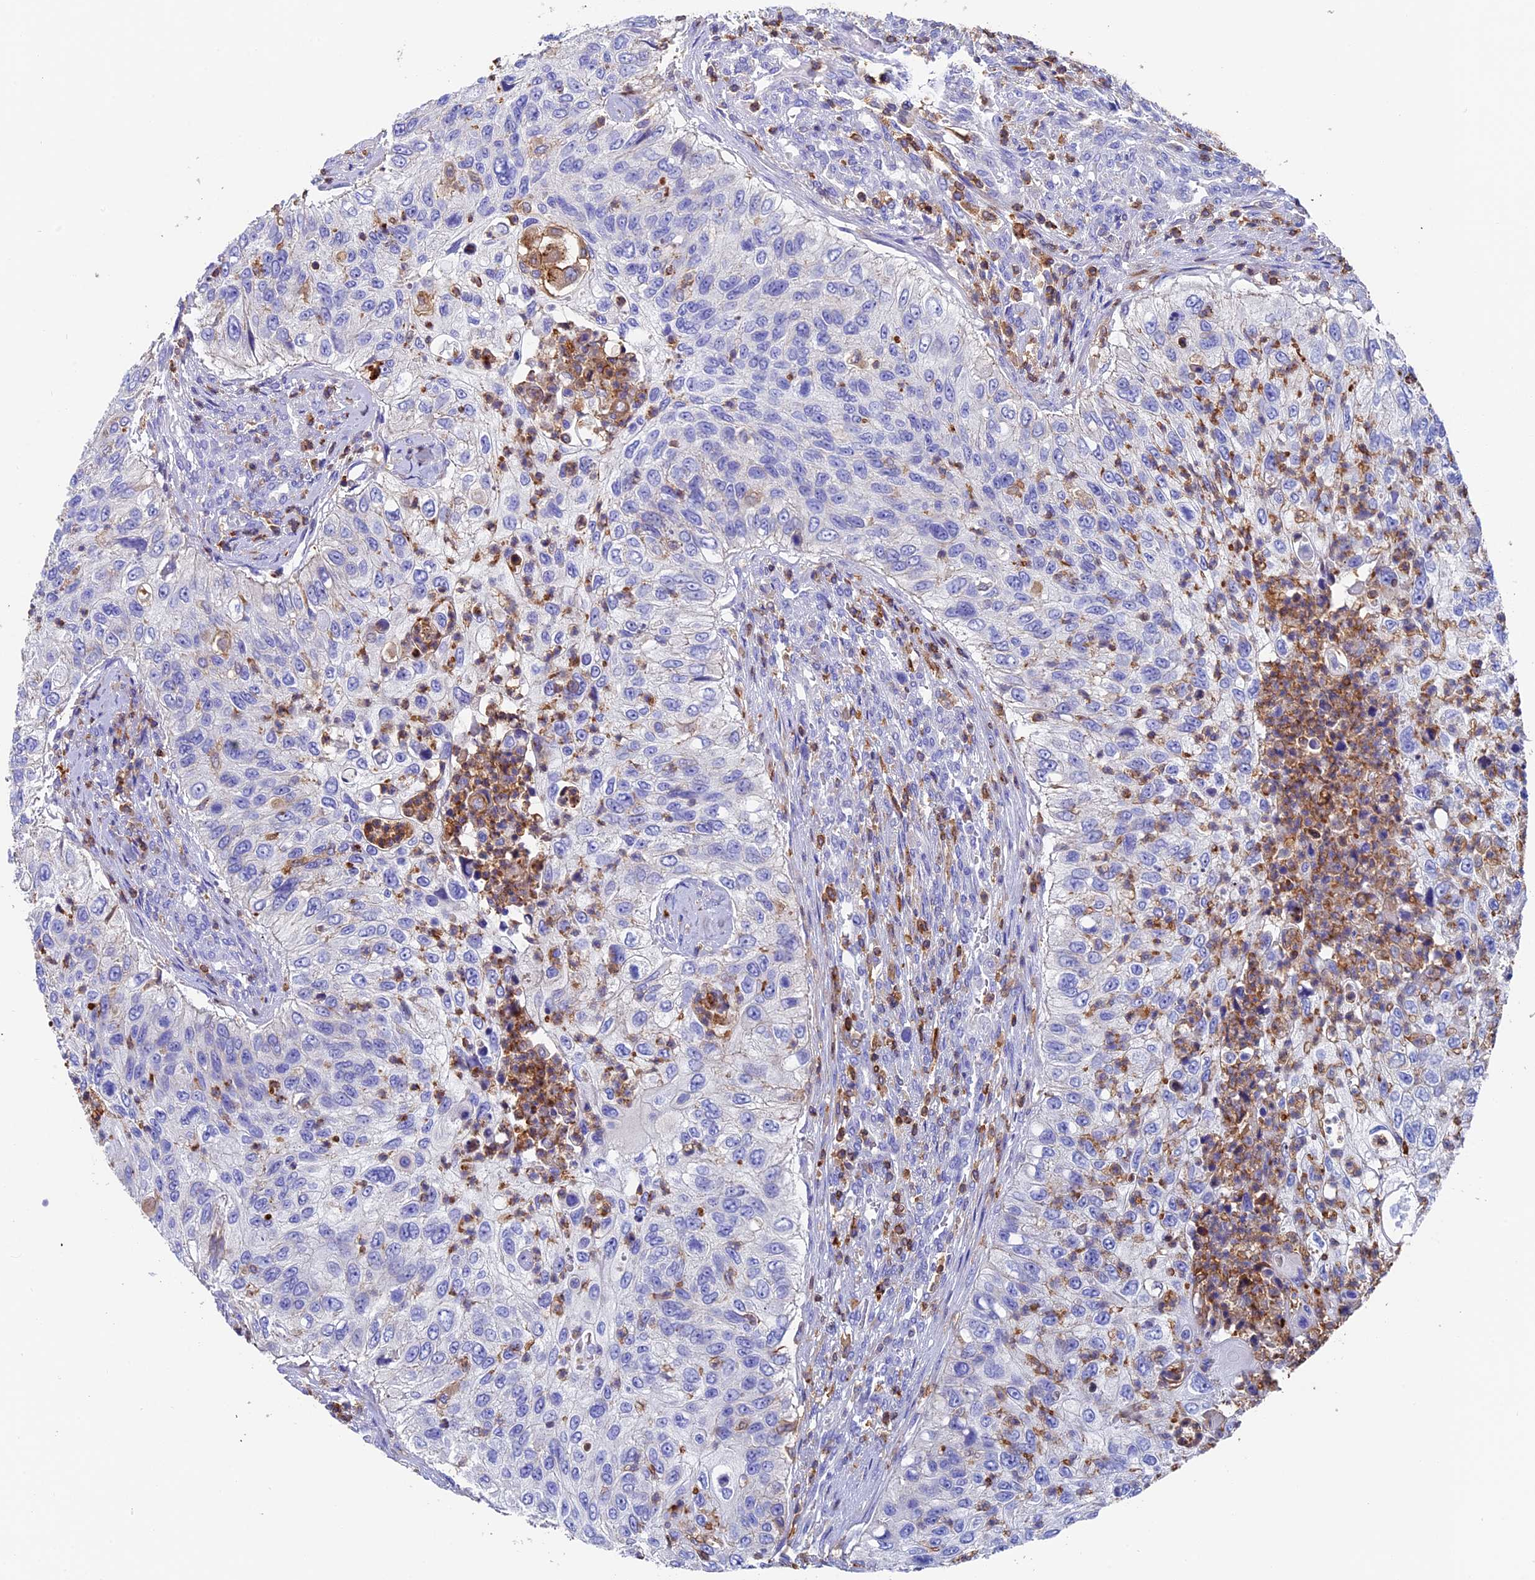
{"staining": {"intensity": "negative", "quantity": "none", "location": "none"}, "tissue": "urothelial cancer", "cell_type": "Tumor cells", "image_type": "cancer", "snomed": [{"axis": "morphology", "description": "Urothelial carcinoma, High grade"}, {"axis": "topography", "description": "Urinary bladder"}], "caption": "High-grade urothelial carcinoma stained for a protein using immunohistochemistry (IHC) reveals no expression tumor cells.", "gene": "ADAT1", "patient": {"sex": "female", "age": 60}}